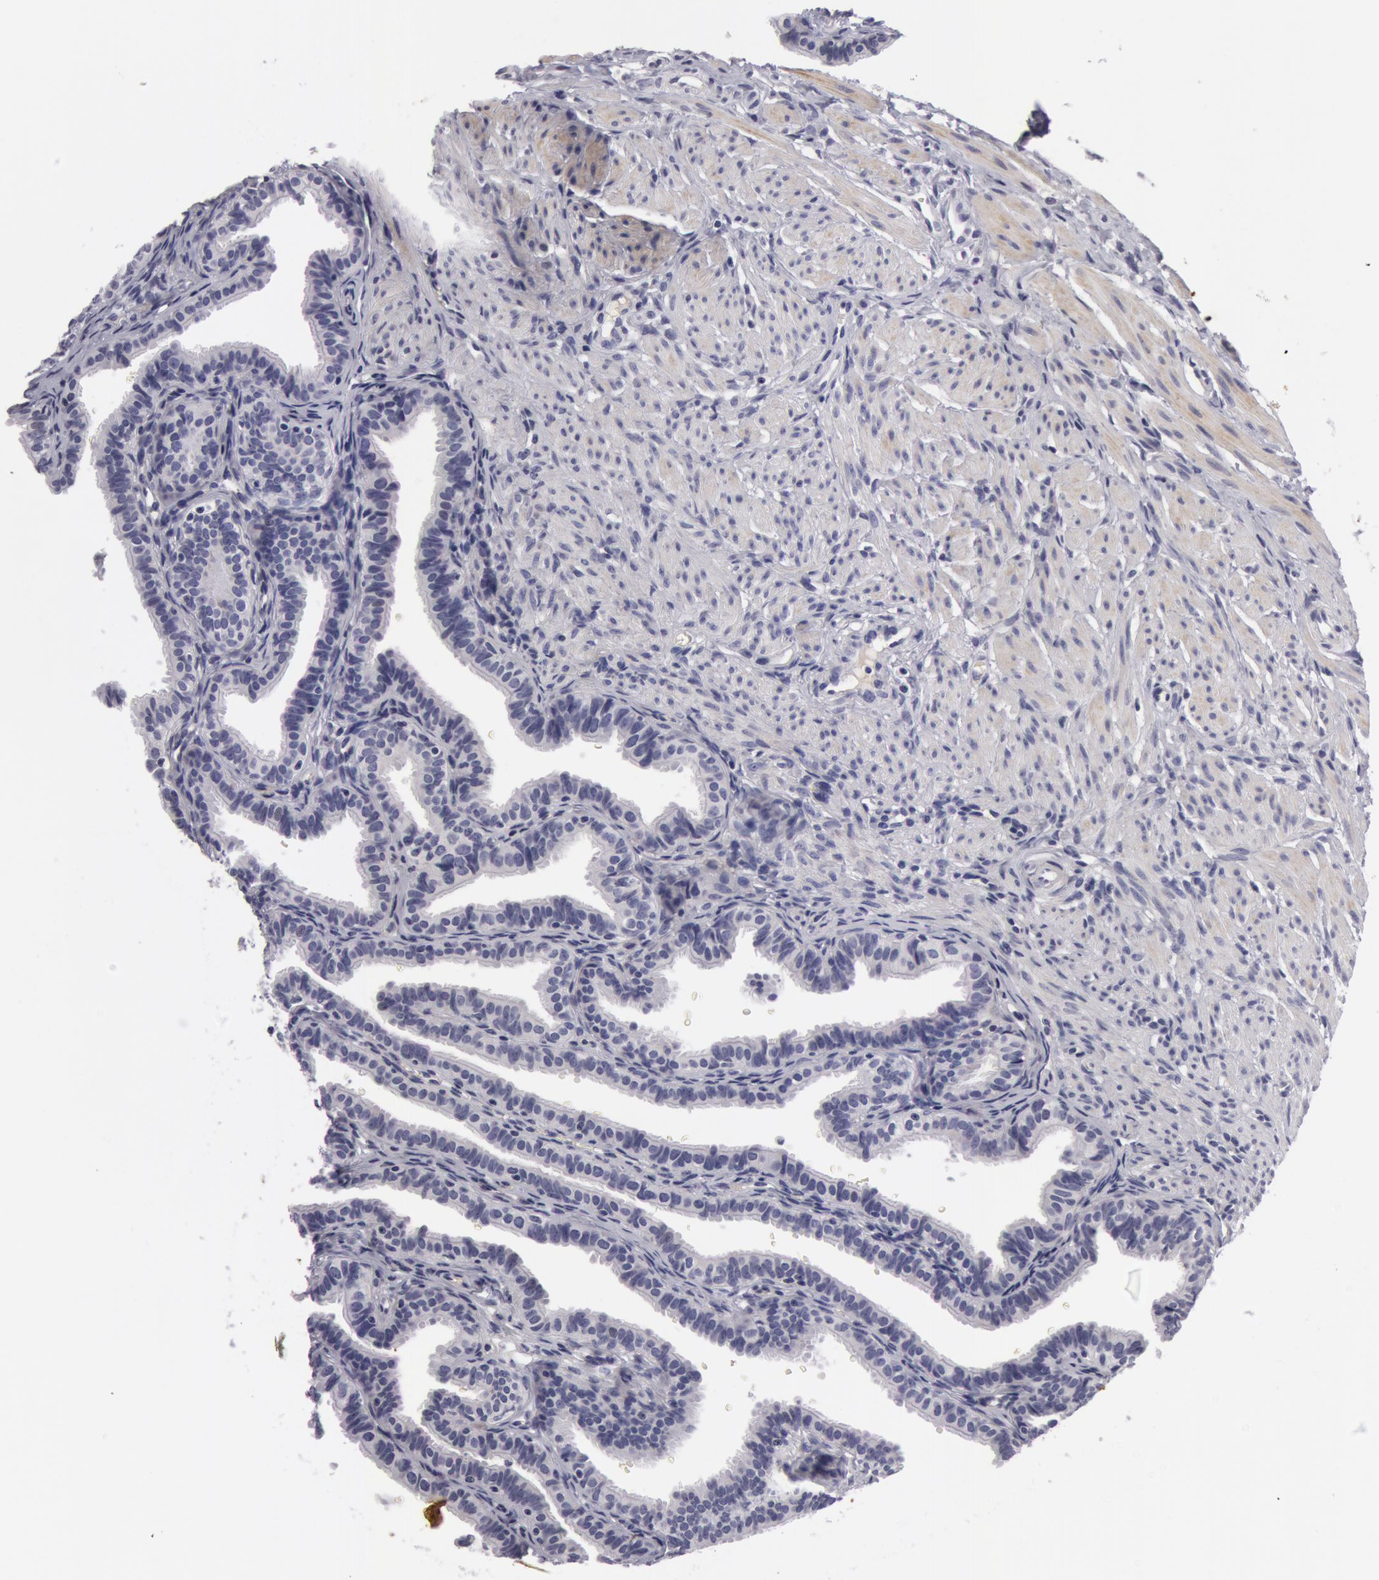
{"staining": {"intensity": "negative", "quantity": "none", "location": "none"}, "tissue": "fallopian tube", "cell_type": "Glandular cells", "image_type": "normal", "snomed": [{"axis": "morphology", "description": "Normal tissue, NOS"}, {"axis": "topography", "description": "Fallopian tube"}], "caption": "High magnification brightfield microscopy of benign fallopian tube stained with DAB (3,3'-diaminobenzidine) (brown) and counterstained with hematoxylin (blue): glandular cells show no significant staining. The staining was performed using DAB (3,3'-diaminobenzidine) to visualize the protein expression in brown, while the nuclei were stained in blue with hematoxylin (Magnification: 20x).", "gene": "NLGN4X", "patient": {"sex": "female", "age": 32}}